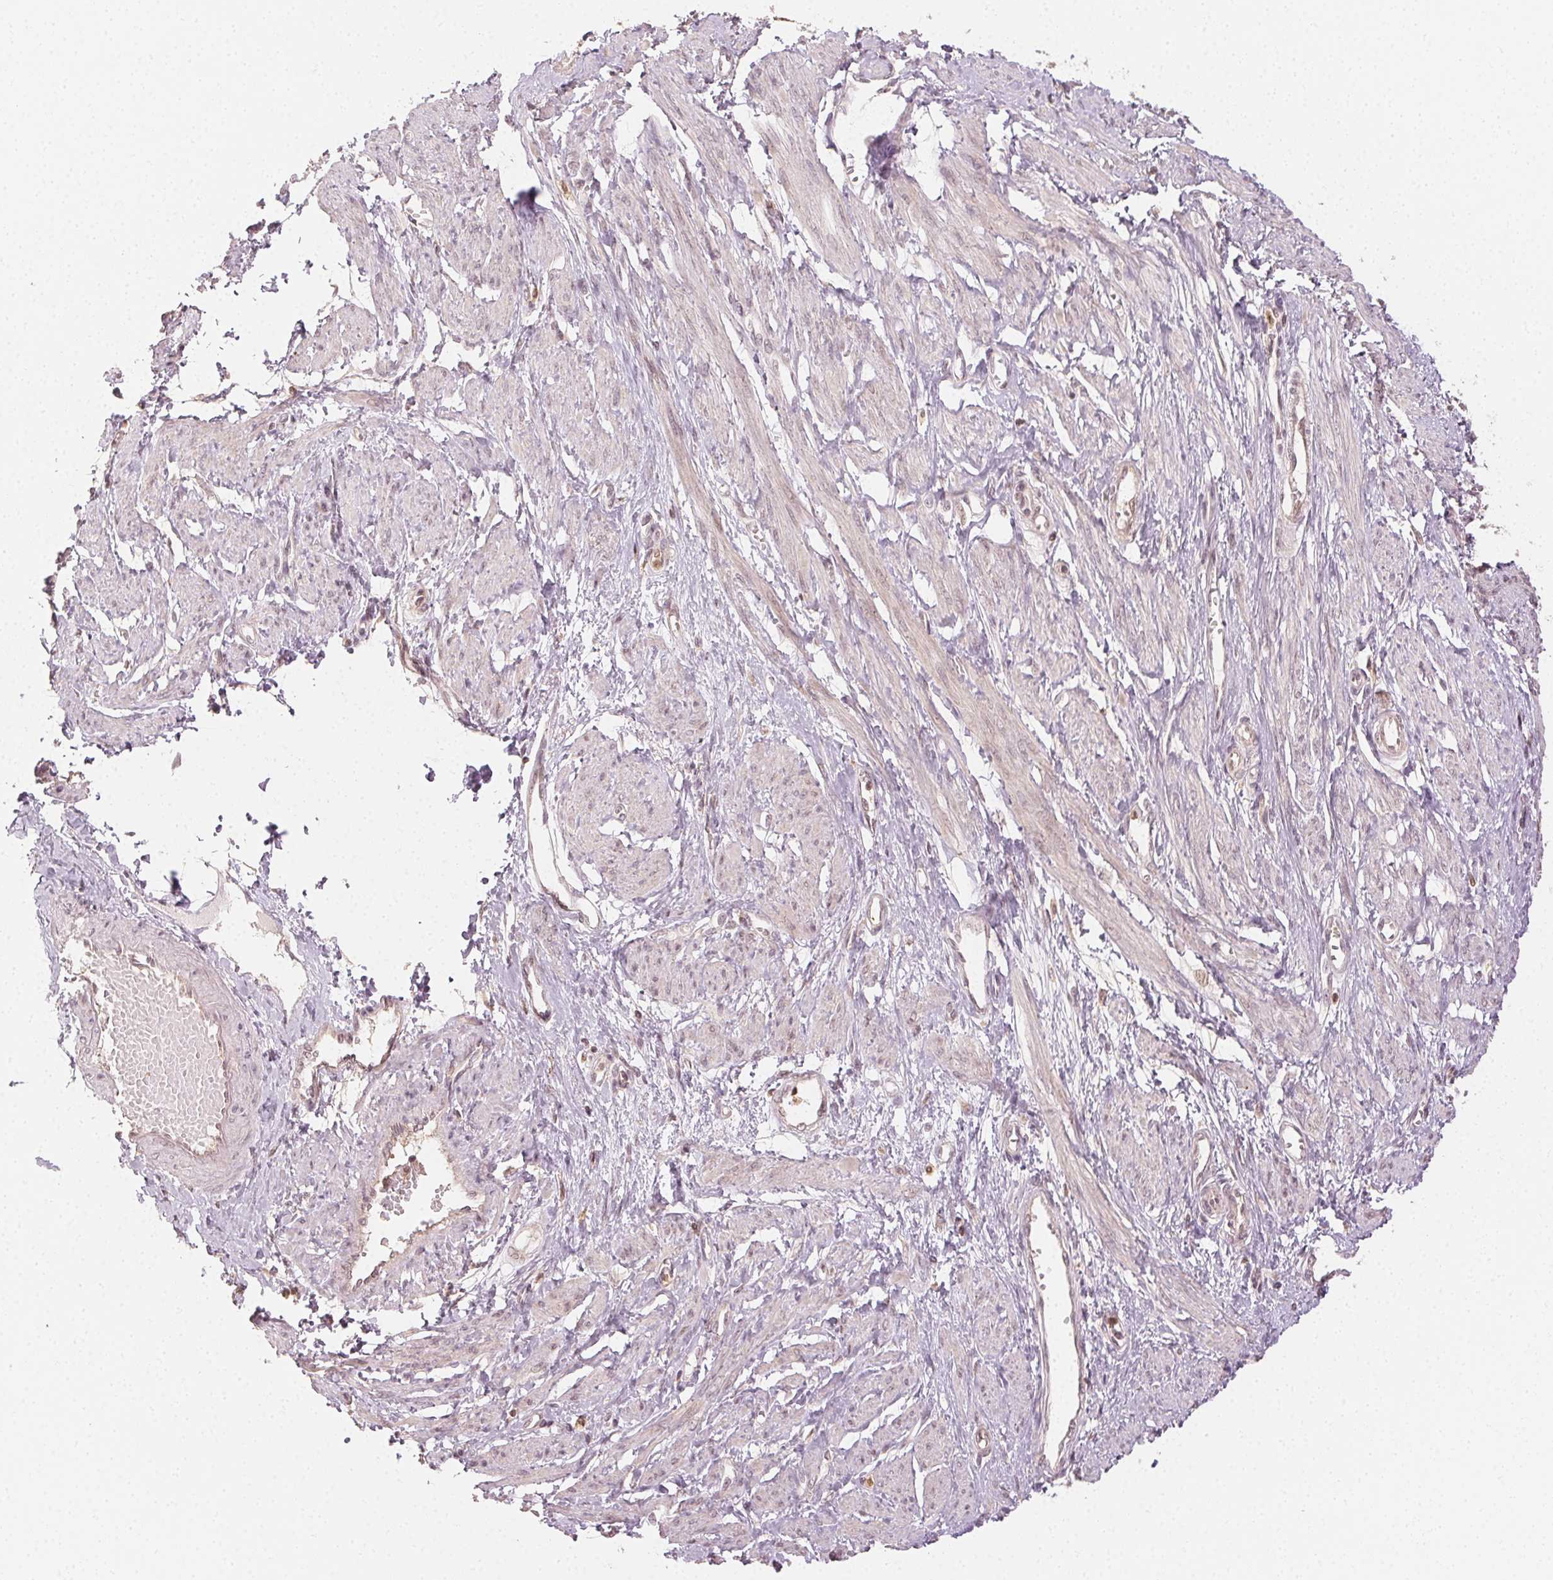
{"staining": {"intensity": "negative", "quantity": "none", "location": "none"}, "tissue": "smooth muscle", "cell_type": "Smooth muscle cells", "image_type": "normal", "snomed": [{"axis": "morphology", "description": "Normal tissue, NOS"}, {"axis": "topography", "description": "Smooth muscle"}, {"axis": "topography", "description": "Uterus"}], "caption": "The micrograph demonstrates no staining of smooth muscle cells in benign smooth muscle.", "gene": "MAPK14", "patient": {"sex": "female", "age": 39}}